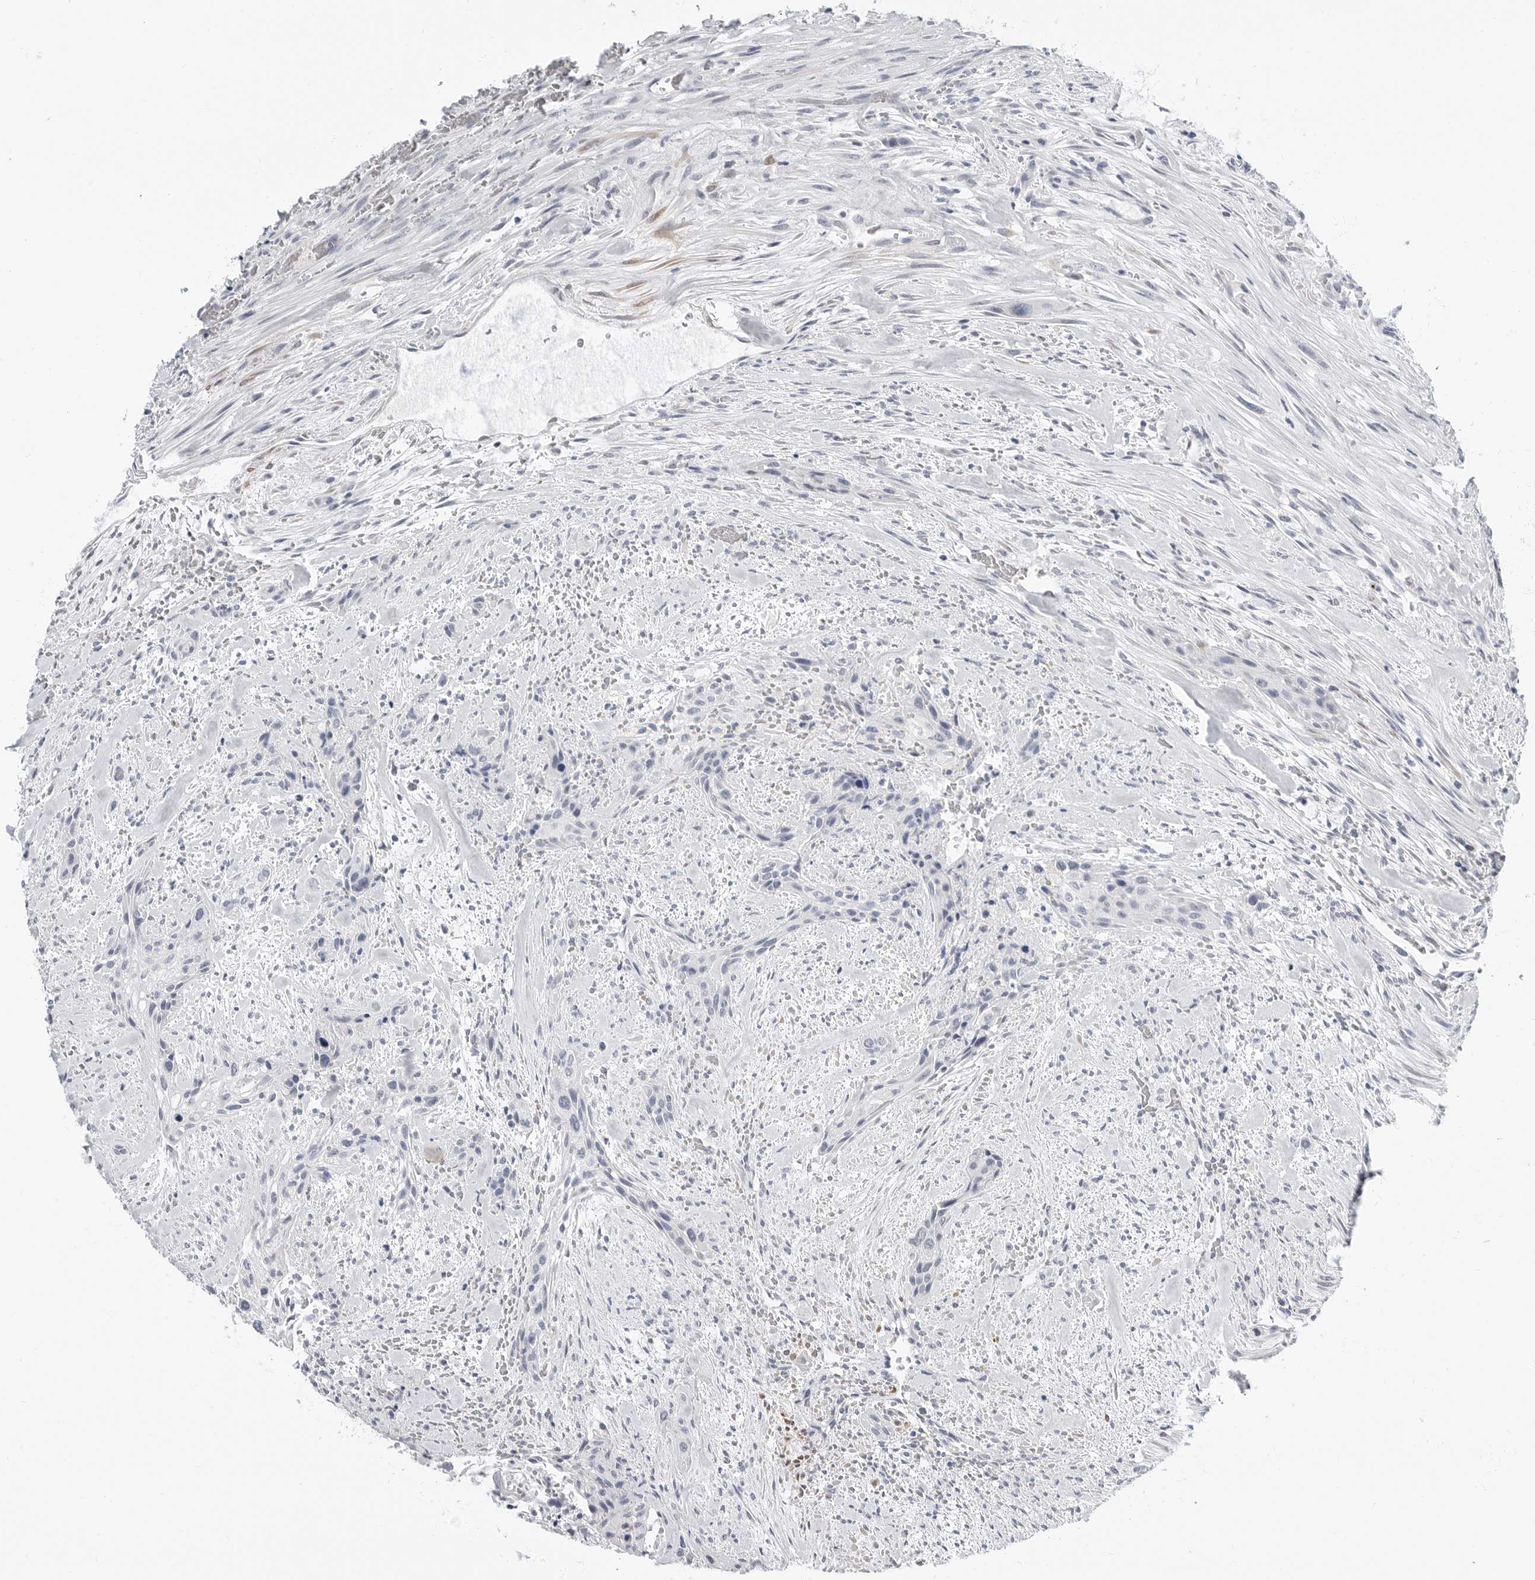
{"staining": {"intensity": "negative", "quantity": "none", "location": "none"}, "tissue": "urothelial cancer", "cell_type": "Tumor cells", "image_type": "cancer", "snomed": [{"axis": "morphology", "description": "Urothelial carcinoma, High grade"}, {"axis": "topography", "description": "Urinary bladder"}], "caption": "IHC of human urothelial cancer demonstrates no positivity in tumor cells. (Brightfield microscopy of DAB immunohistochemistry at high magnification).", "gene": "PLN", "patient": {"sex": "male", "age": 35}}